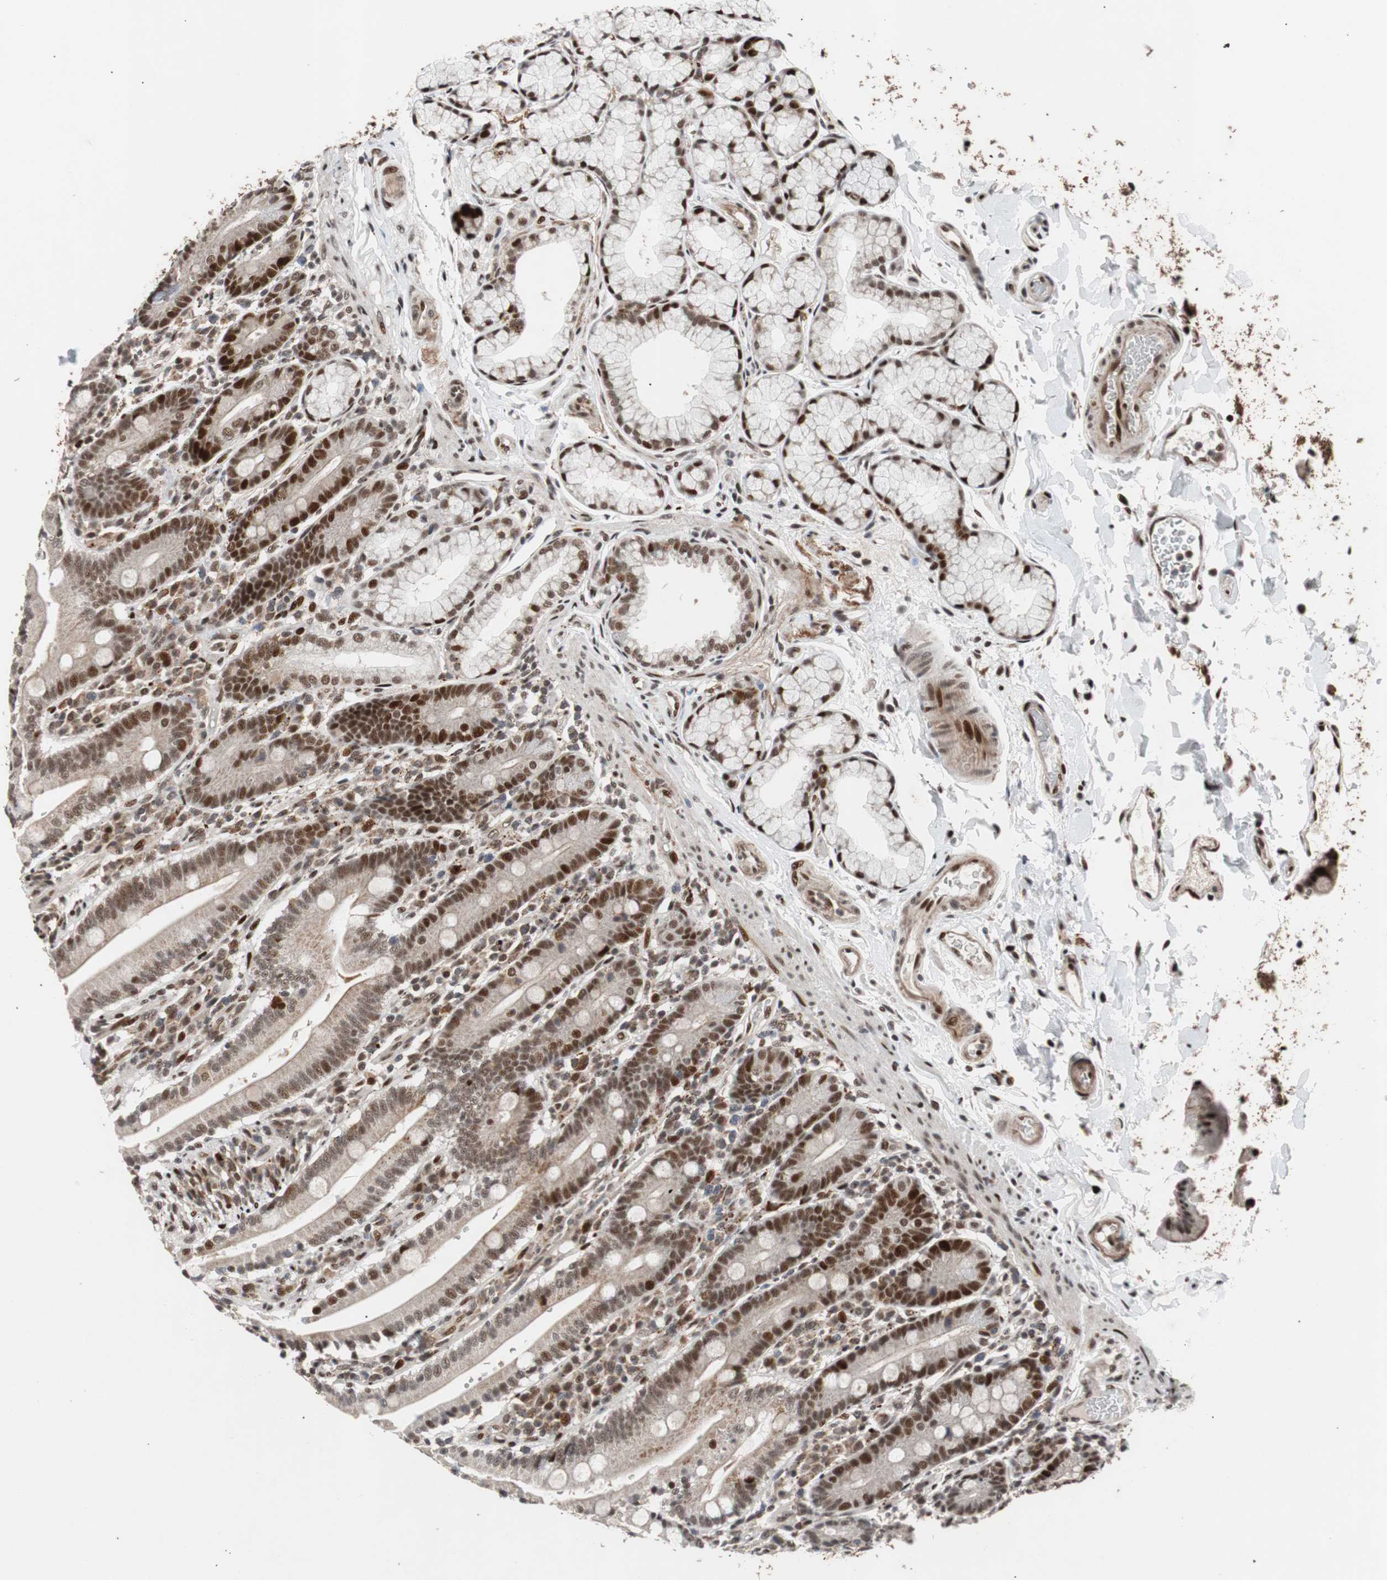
{"staining": {"intensity": "strong", "quantity": ">75%", "location": "nuclear"}, "tissue": "duodenum", "cell_type": "Glandular cells", "image_type": "normal", "snomed": [{"axis": "morphology", "description": "Normal tissue, NOS"}, {"axis": "topography", "description": "Small intestine, NOS"}], "caption": "High-magnification brightfield microscopy of normal duodenum stained with DAB (3,3'-diaminobenzidine) (brown) and counterstained with hematoxylin (blue). glandular cells exhibit strong nuclear staining is appreciated in about>75% of cells.", "gene": "NBL1", "patient": {"sex": "female", "age": 71}}